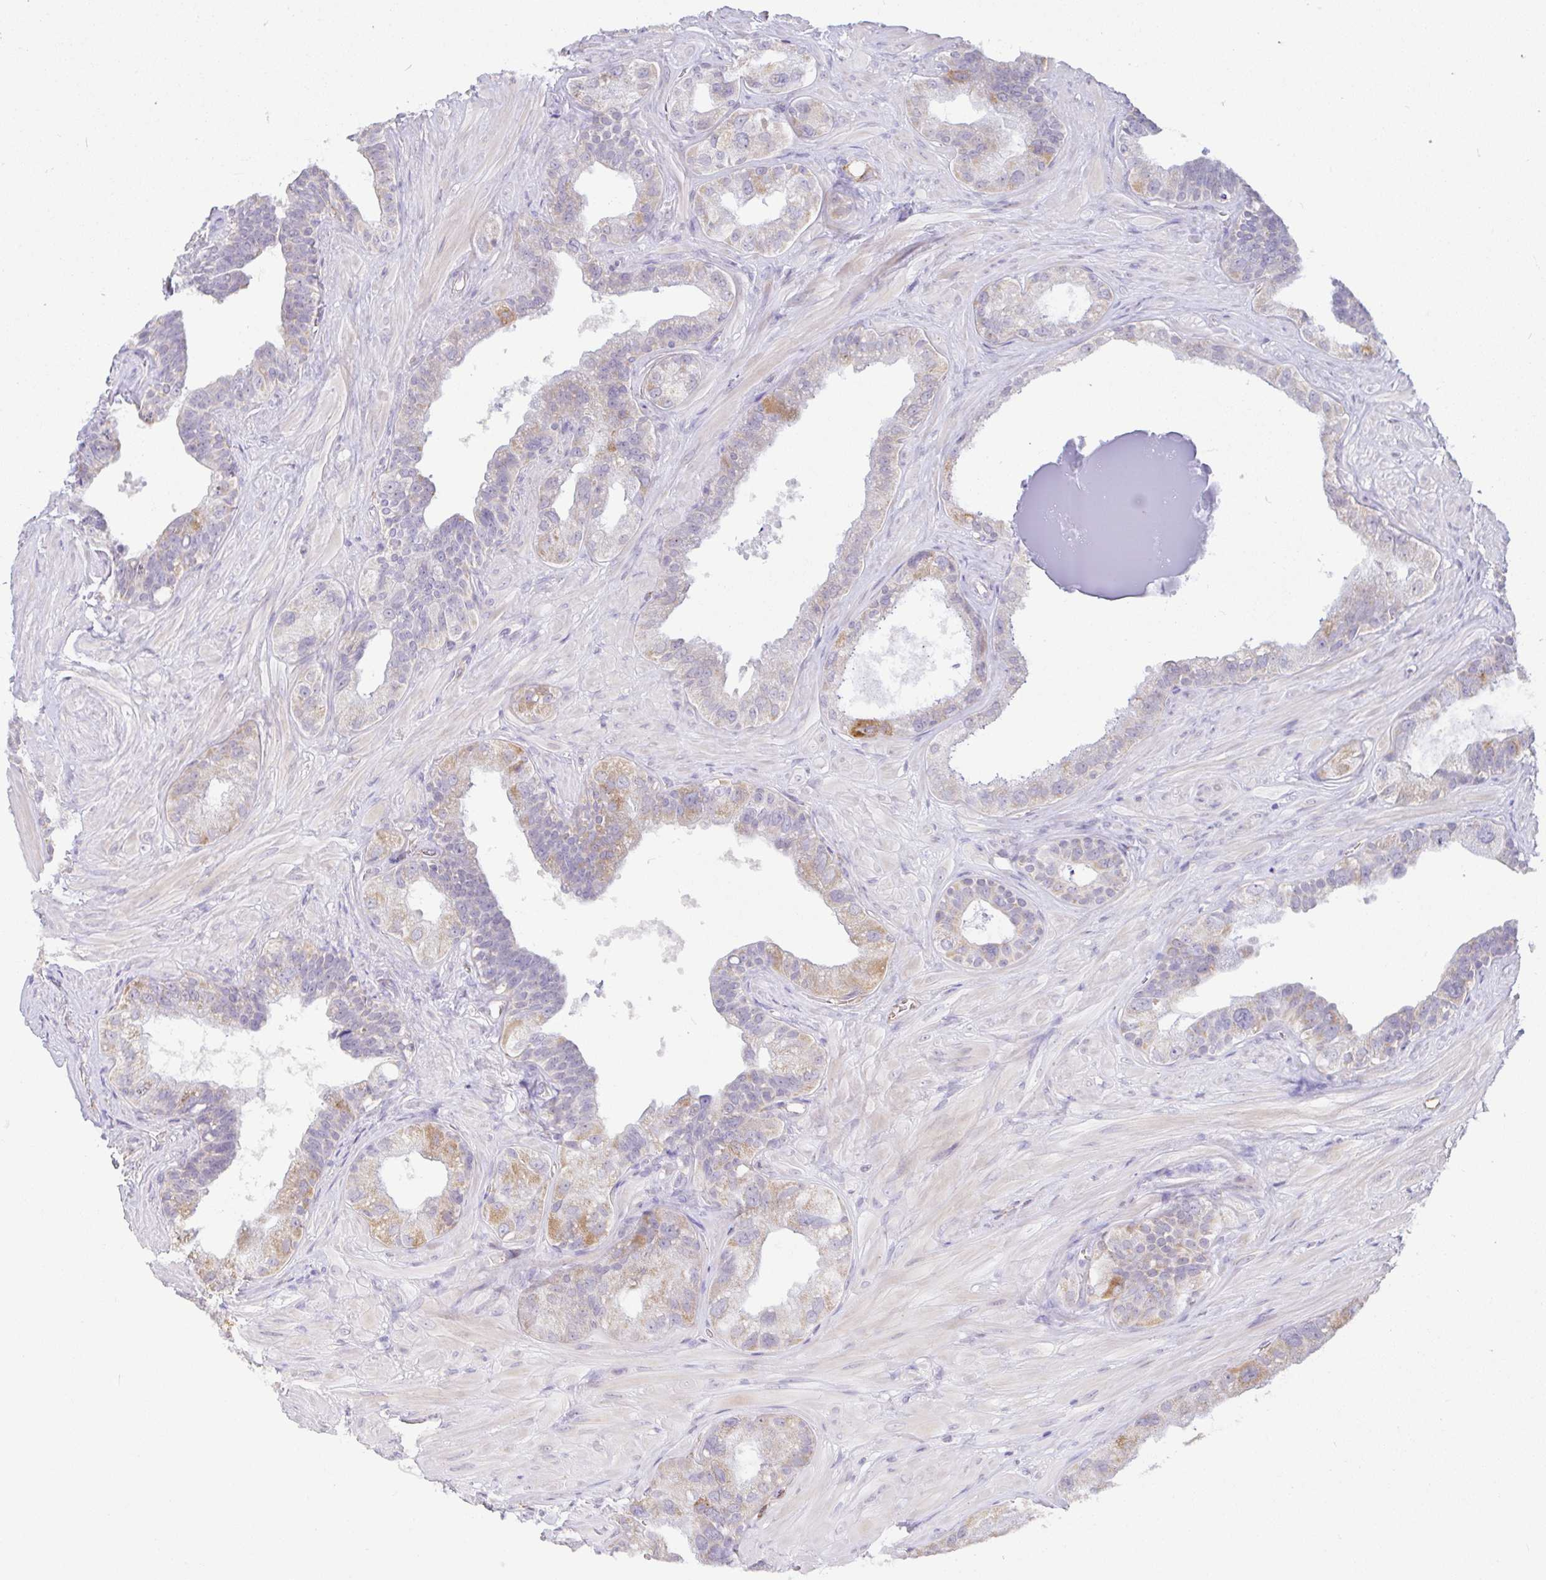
{"staining": {"intensity": "moderate", "quantity": "<25%", "location": "cytoplasmic/membranous"}, "tissue": "seminal vesicle", "cell_type": "Glandular cells", "image_type": "normal", "snomed": [{"axis": "morphology", "description": "Normal tissue, NOS"}, {"axis": "topography", "description": "Seminal veicle"}, {"axis": "topography", "description": "Peripheral nerve tissue"}], "caption": "Normal seminal vesicle exhibits moderate cytoplasmic/membranous staining in approximately <25% of glandular cells The protein is stained brown, and the nuclei are stained in blue (DAB IHC with brightfield microscopy, high magnification)..", "gene": "PLCD4", "patient": {"sex": "male", "age": 76}}